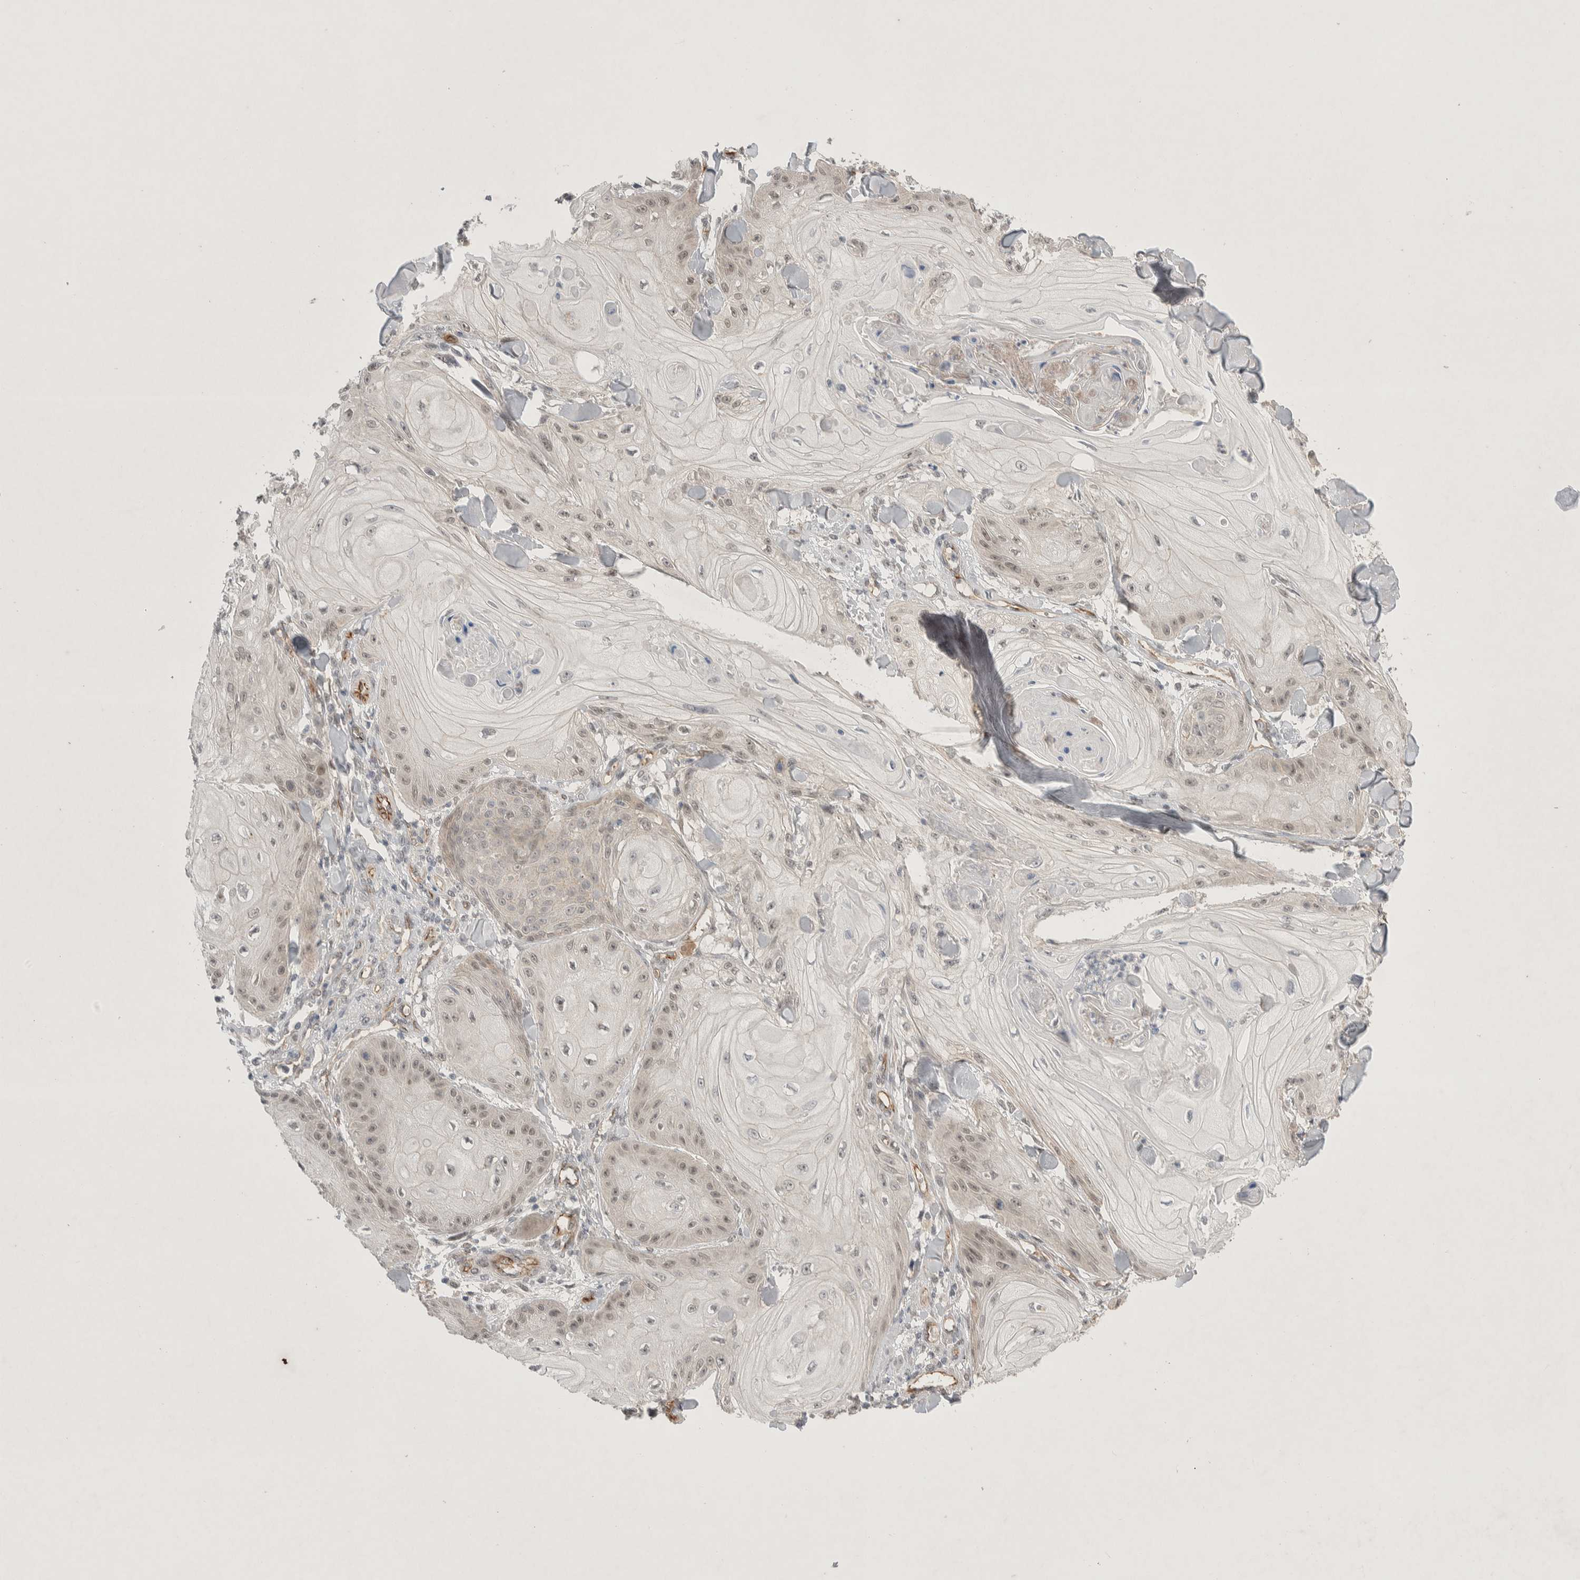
{"staining": {"intensity": "weak", "quantity": ">75%", "location": "nuclear"}, "tissue": "skin cancer", "cell_type": "Tumor cells", "image_type": "cancer", "snomed": [{"axis": "morphology", "description": "Squamous cell carcinoma, NOS"}, {"axis": "topography", "description": "Skin"}], "caption": "Approximately >75% of tumor cells in squamous cell carcinoma (skin) reveal weak nuclear protein positivity as visualized by brown immunohistochemical staining.", "gene": "ZNF704", "patient": {"sex": "male", "age": 74}}